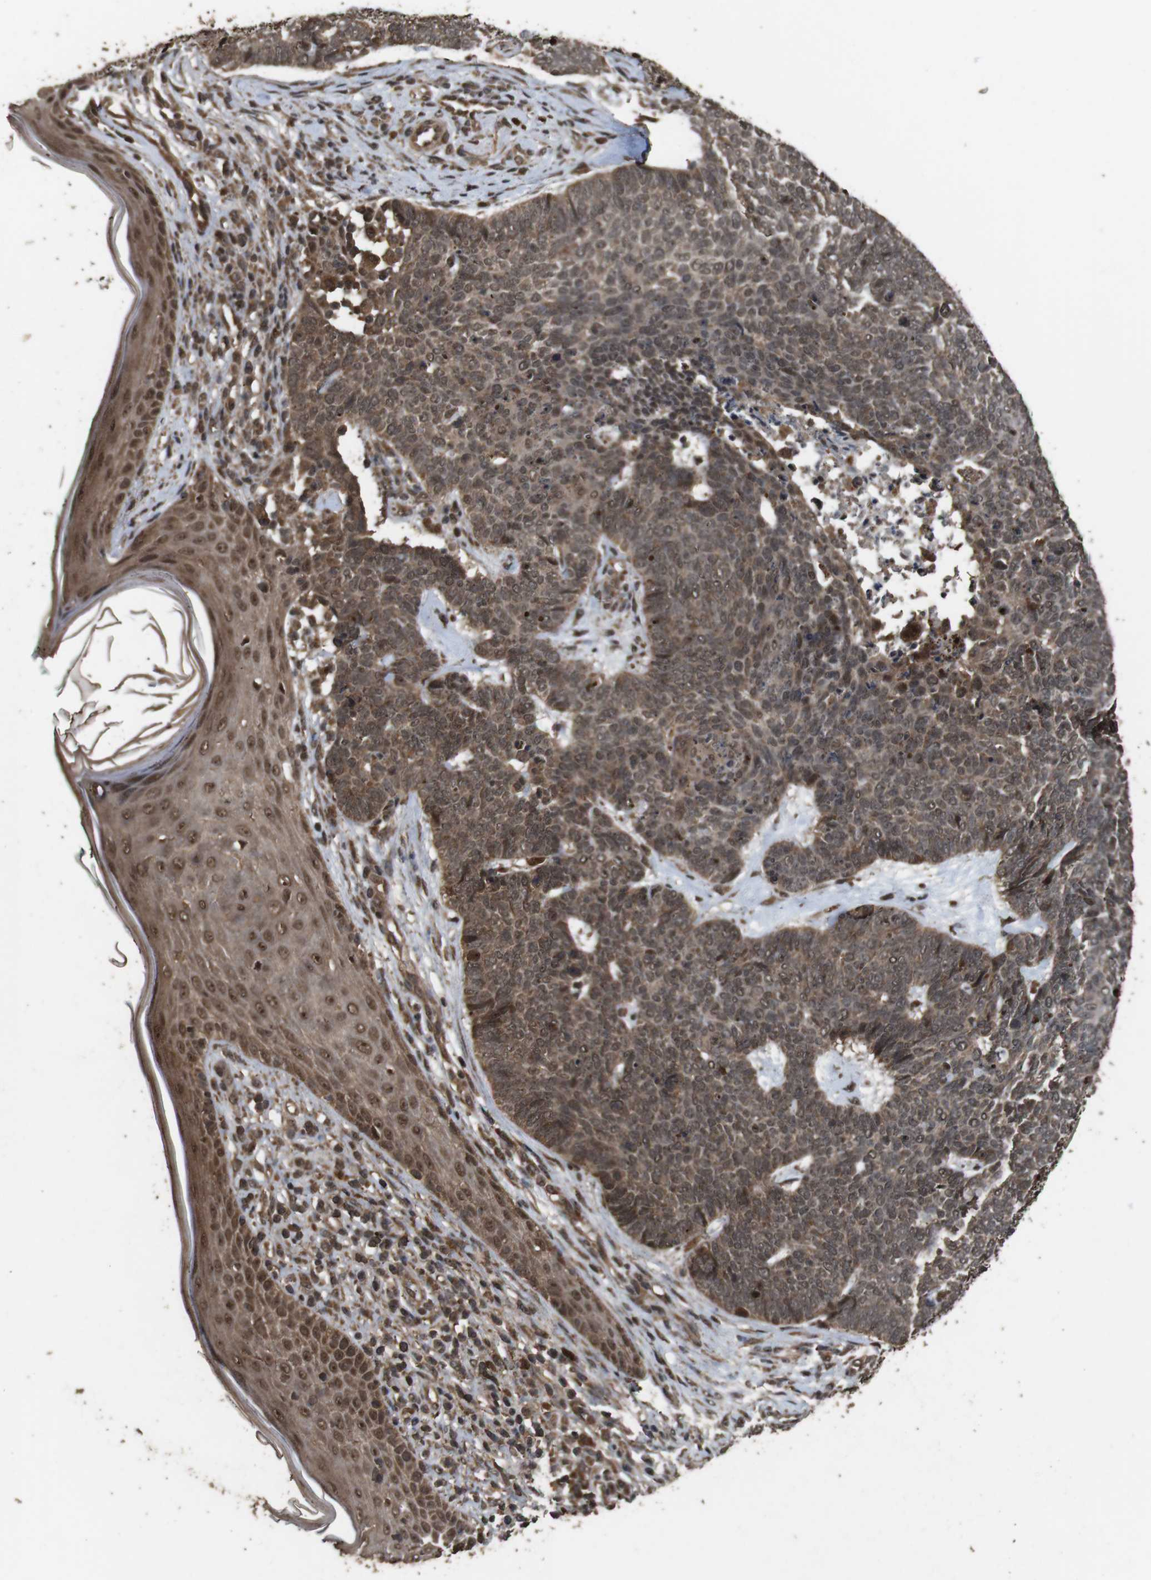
{"staining": {"intensity": "weak", "quantity": ">75%", "location": "cytoplasmic/membranous"}, "tissue": "skin cancer", "cell_type": "Tumor cells", "image_type": "cancer", "snomed": [{"axis": "morphology", "description": "Basal cell carcinoma"}, {"axis": "topography", "description": "Skin"}], "caption": "Skin cancer stained with a brown dye demonstrates weak cytoplasmic/membranous positive positivity in approximately >75% of tumor cells.", "gene": "RRAS2", "patient": {"sex": "female", "age": 84}}